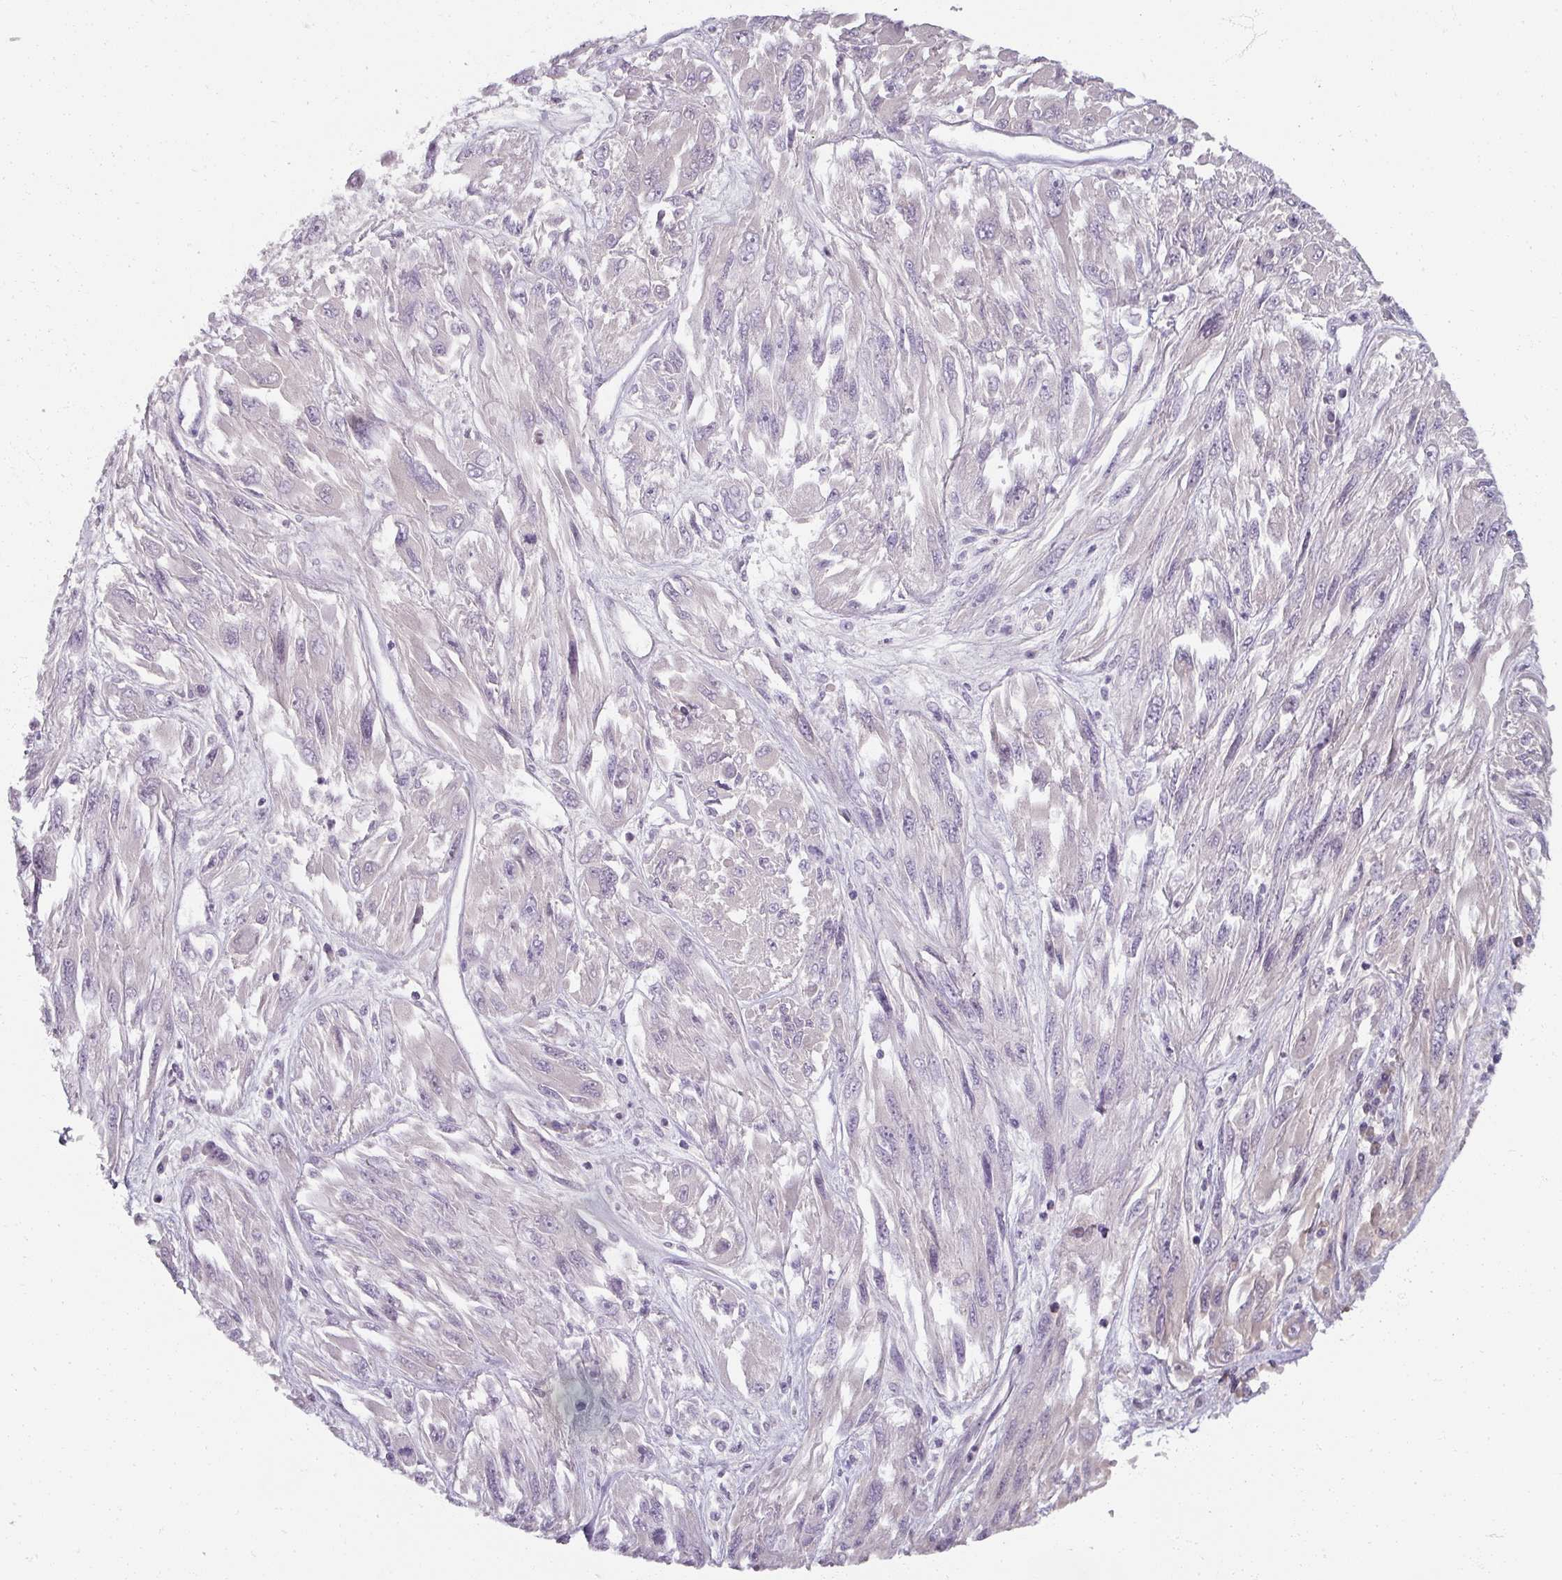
{"staining": {"intensity": "negative", "quantity": "none", "location": "none"}, "tissue": "melanoma", "cell_type": "Tumor cells", "image_type": "cancer", "snomed": [{"axis": "morphology", "description": "Malignant melanoma, NOS"}, {"axis": "topography", "description": "Skin"}], "caption": "Tumor cells show no significant protein positivity in malignant melanoma.", "gene": "REG3G", "patient": {"sex": "female", "age": 91}}